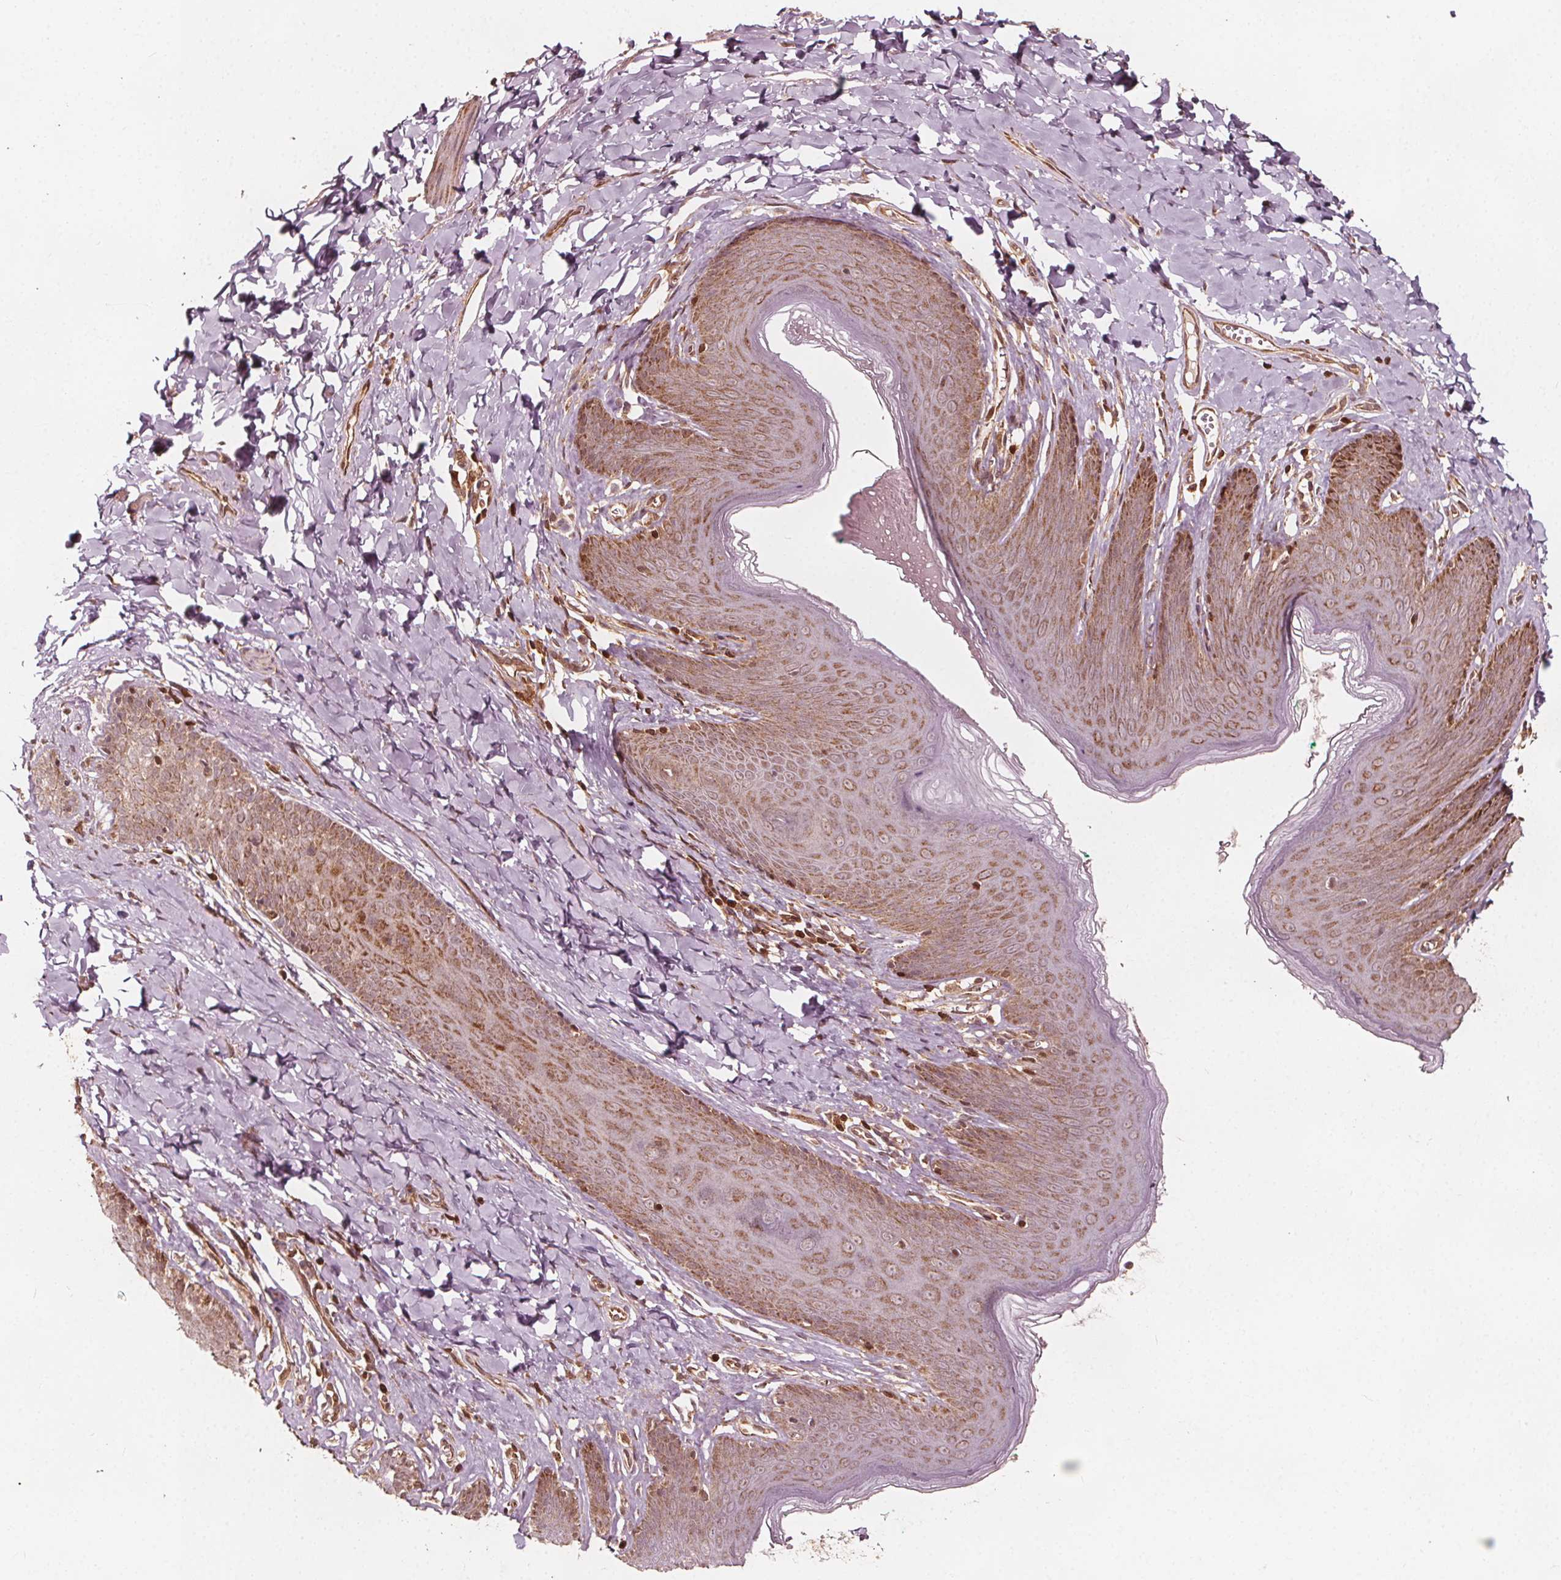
{"staining": {"intensity": "moderate", "quantity": ">75%", "location": "cytoplasmic/membranous"}, "tissue": "skin", "cell_type": "Epidermal cells", "image_type": "normal", "snomed": [{"axis": "morphology", "description": "Normal tissue, NOS"}, {"axis": "topography", "description": "Vulva"}, {"axis": "topography", "description": "Peripheral nerve tissue"}], "caption": "Skin stained with DAB immunohistochemistry (IHC) displays medium levels of moderate cytoplasmic/membranous expression in about >75% of epidermal cells.", "gene": "AIP", "patient": {"sex": "female", "age": 66}}